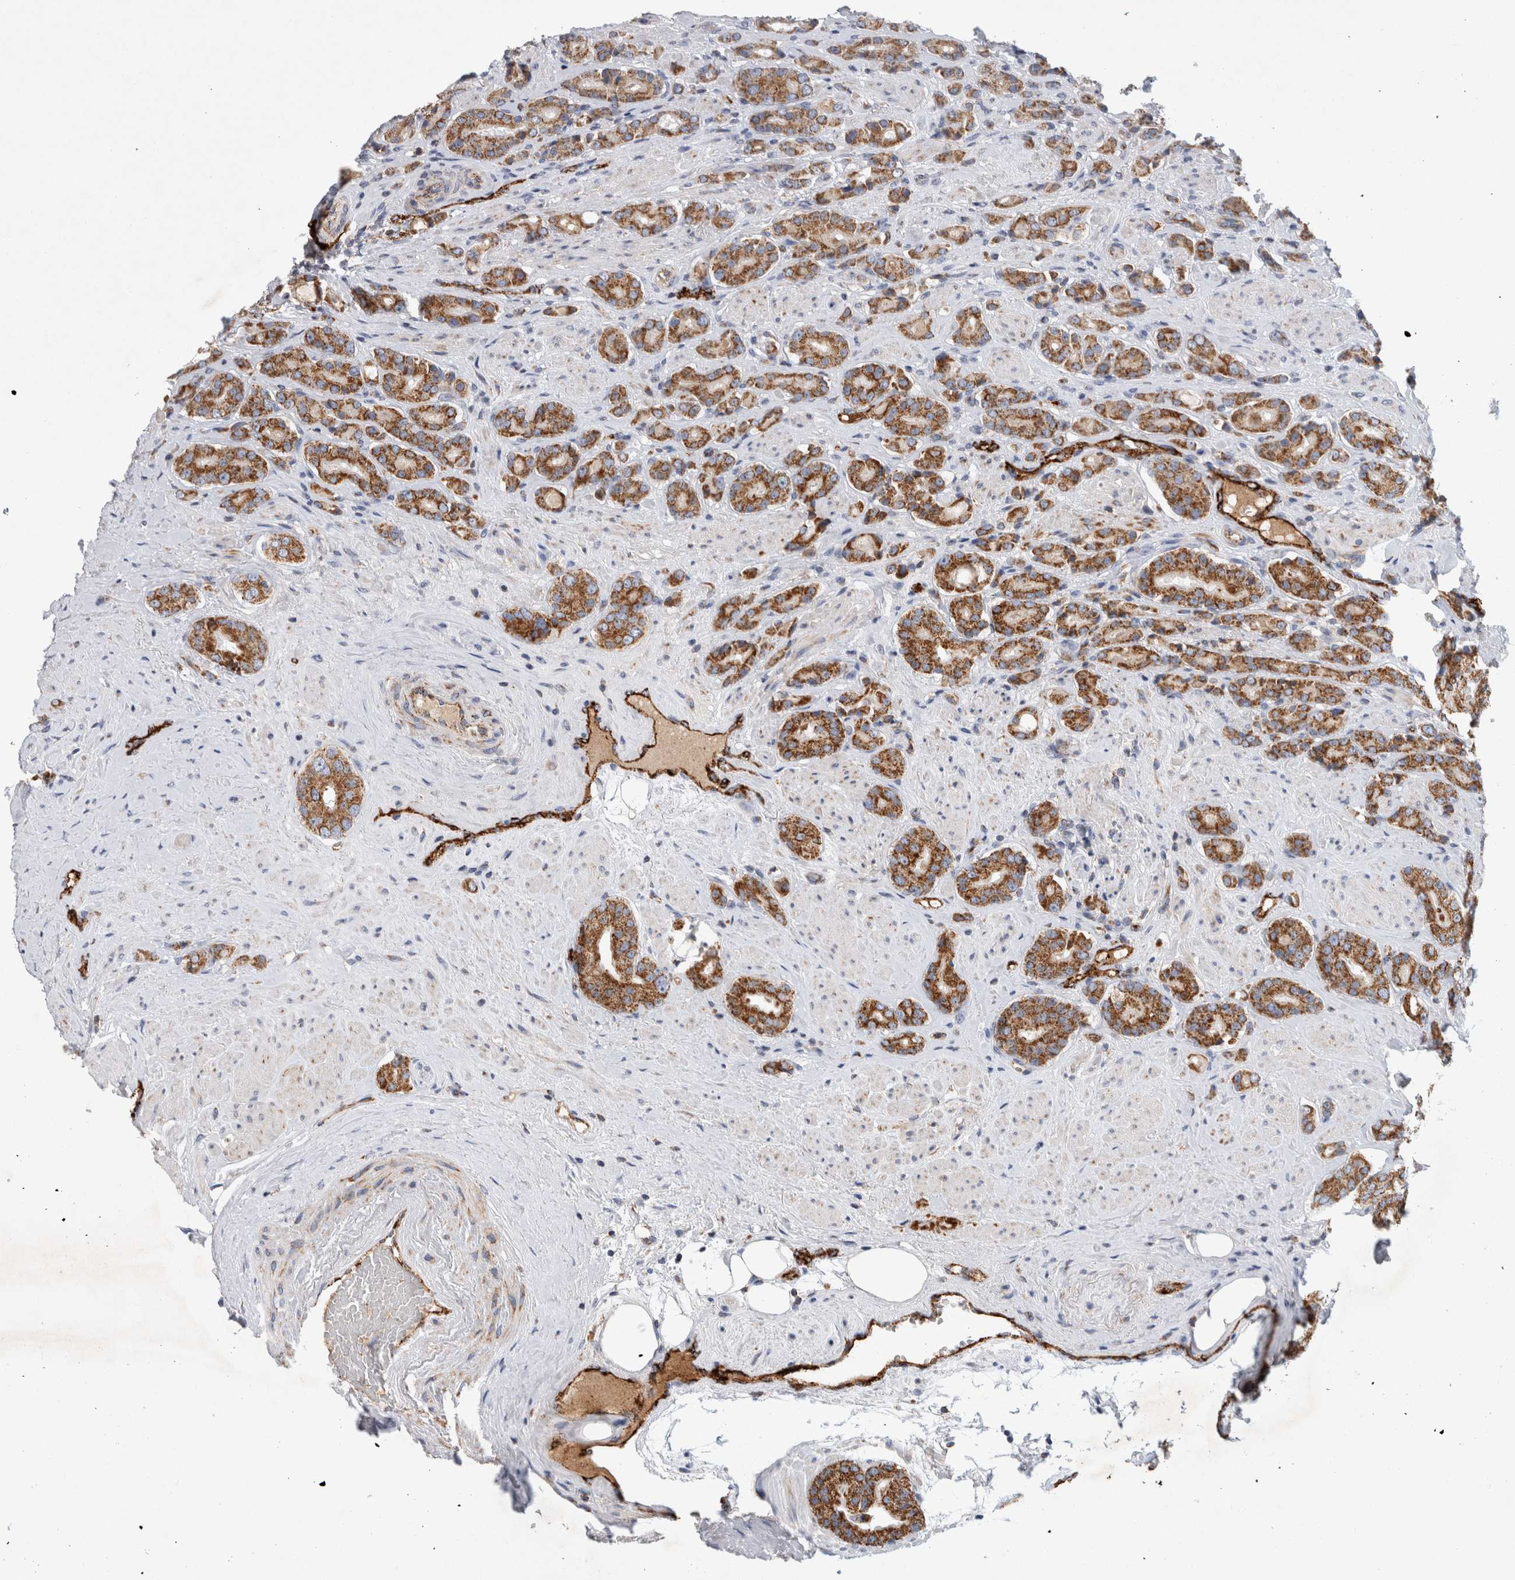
{"staining": {"intensity": "moderate", "quantity": ">75%", "location": "cytoplasmic/membranous"}, "tissue": "prostate cancer", "cell_type": "Tumor cells", "image_type": "cancer", "snomed": [{"axis": "morphology", "description": "Adenocarcinoma, High grade"}, {"axis": "topography", "description": "Prostate"}], "caption": "A medium amount of moderate cytoplasmic/membranous staining is present in approximately >75% of tumor cells in adenocarcinoma (high-grade) (prostate) tissue.", "gene": "IARS2", "patient": {"sex": "male", "age": 71}}